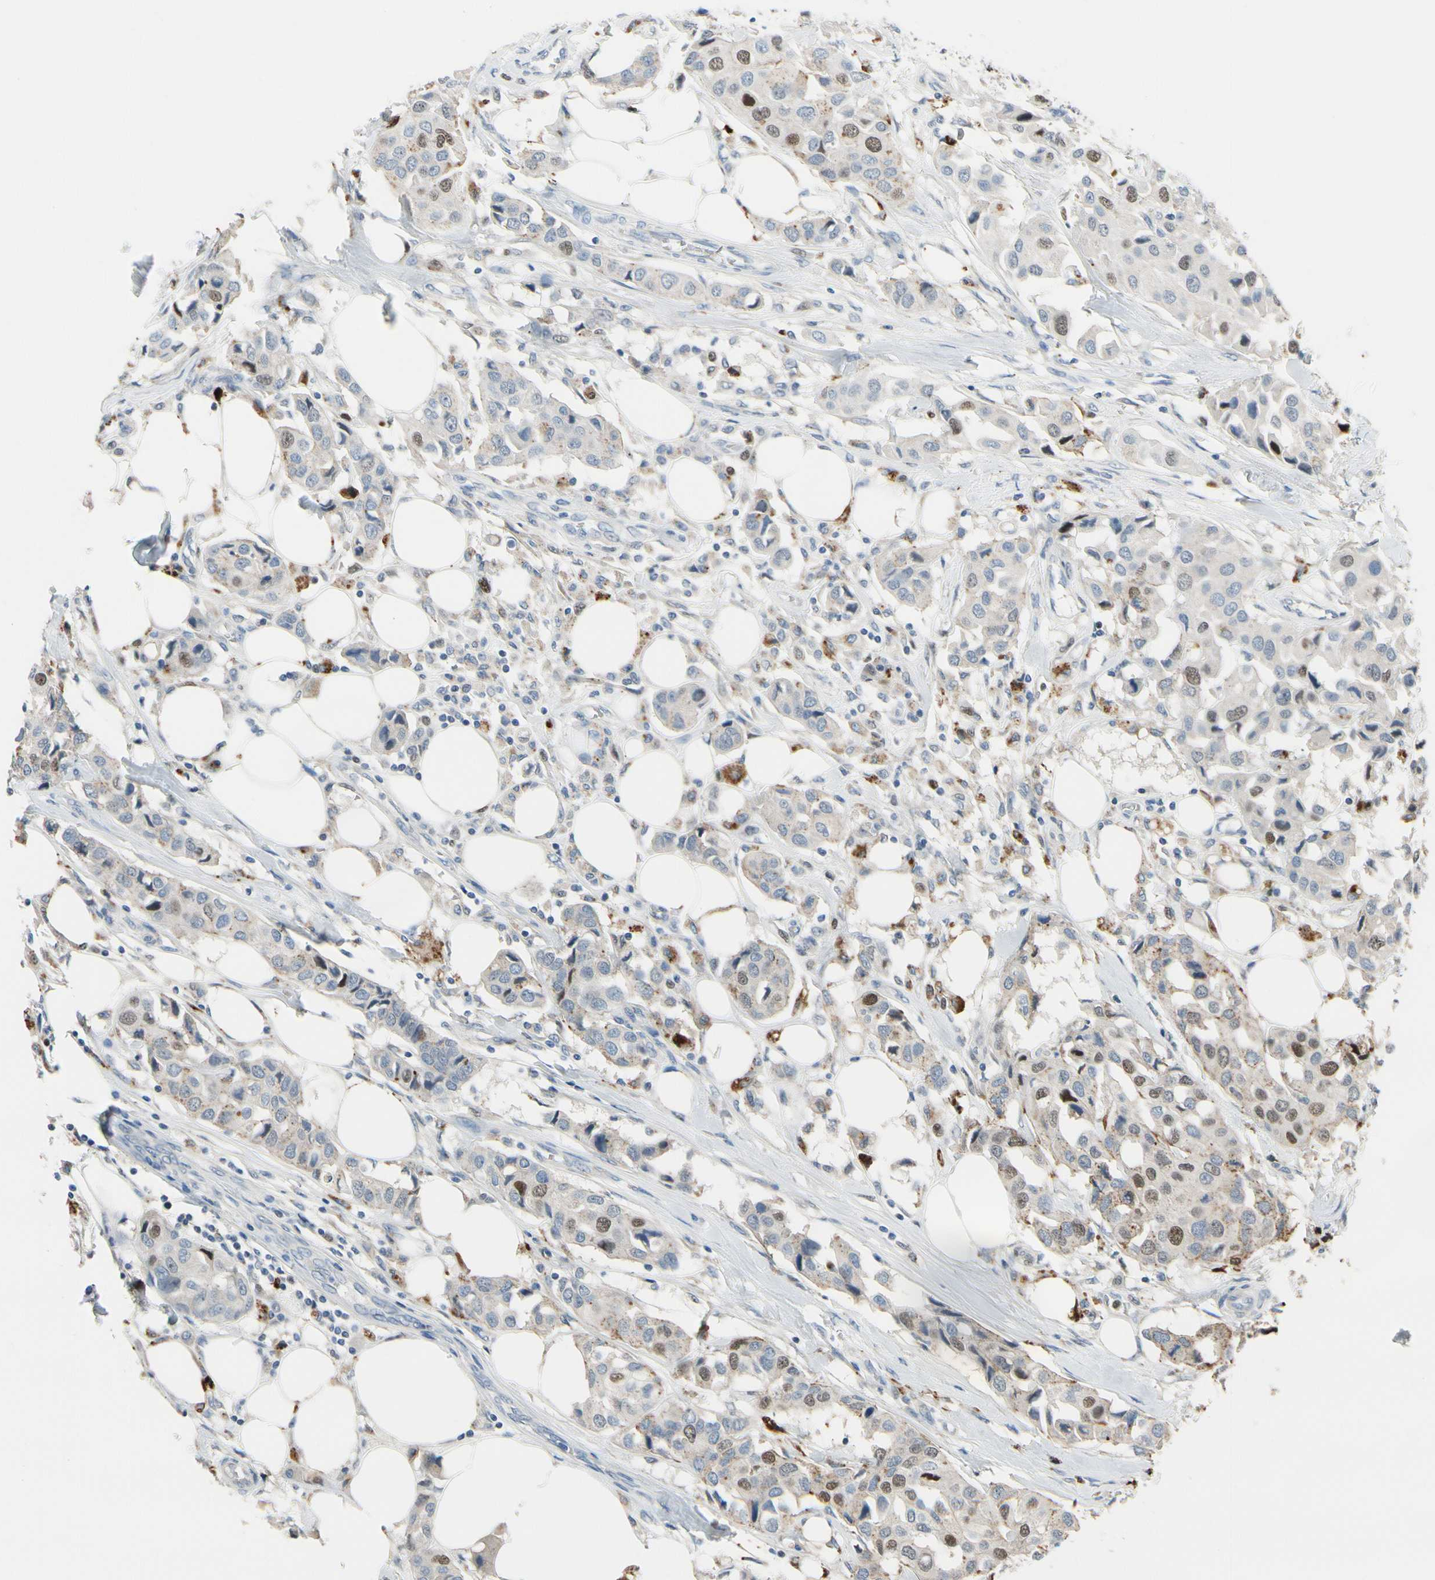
{"staining": {"intensity": "moderate", "quantity": "<25%", "location": "nuclear"}, "tissue": "breast cancer", "cell_type": "Tumor cells", "image_type": "cancer", "snomed": [{"axis": "morphology", "description": "Duct carcinoma"}, {"axis": "topography", "description": "Breast"}], "caption": "A low amount of moderate nuclear positivity is identified in approximately <25% of tumor cells in breast intraductal carcinoma tissue. The staining was performed using DAB, with brown indicating positive protein expression. Nuclei are stained blue with hematoxylin.", "gene": "ZKSCAN4", "patient": {"sex": "female", "age": 80}}